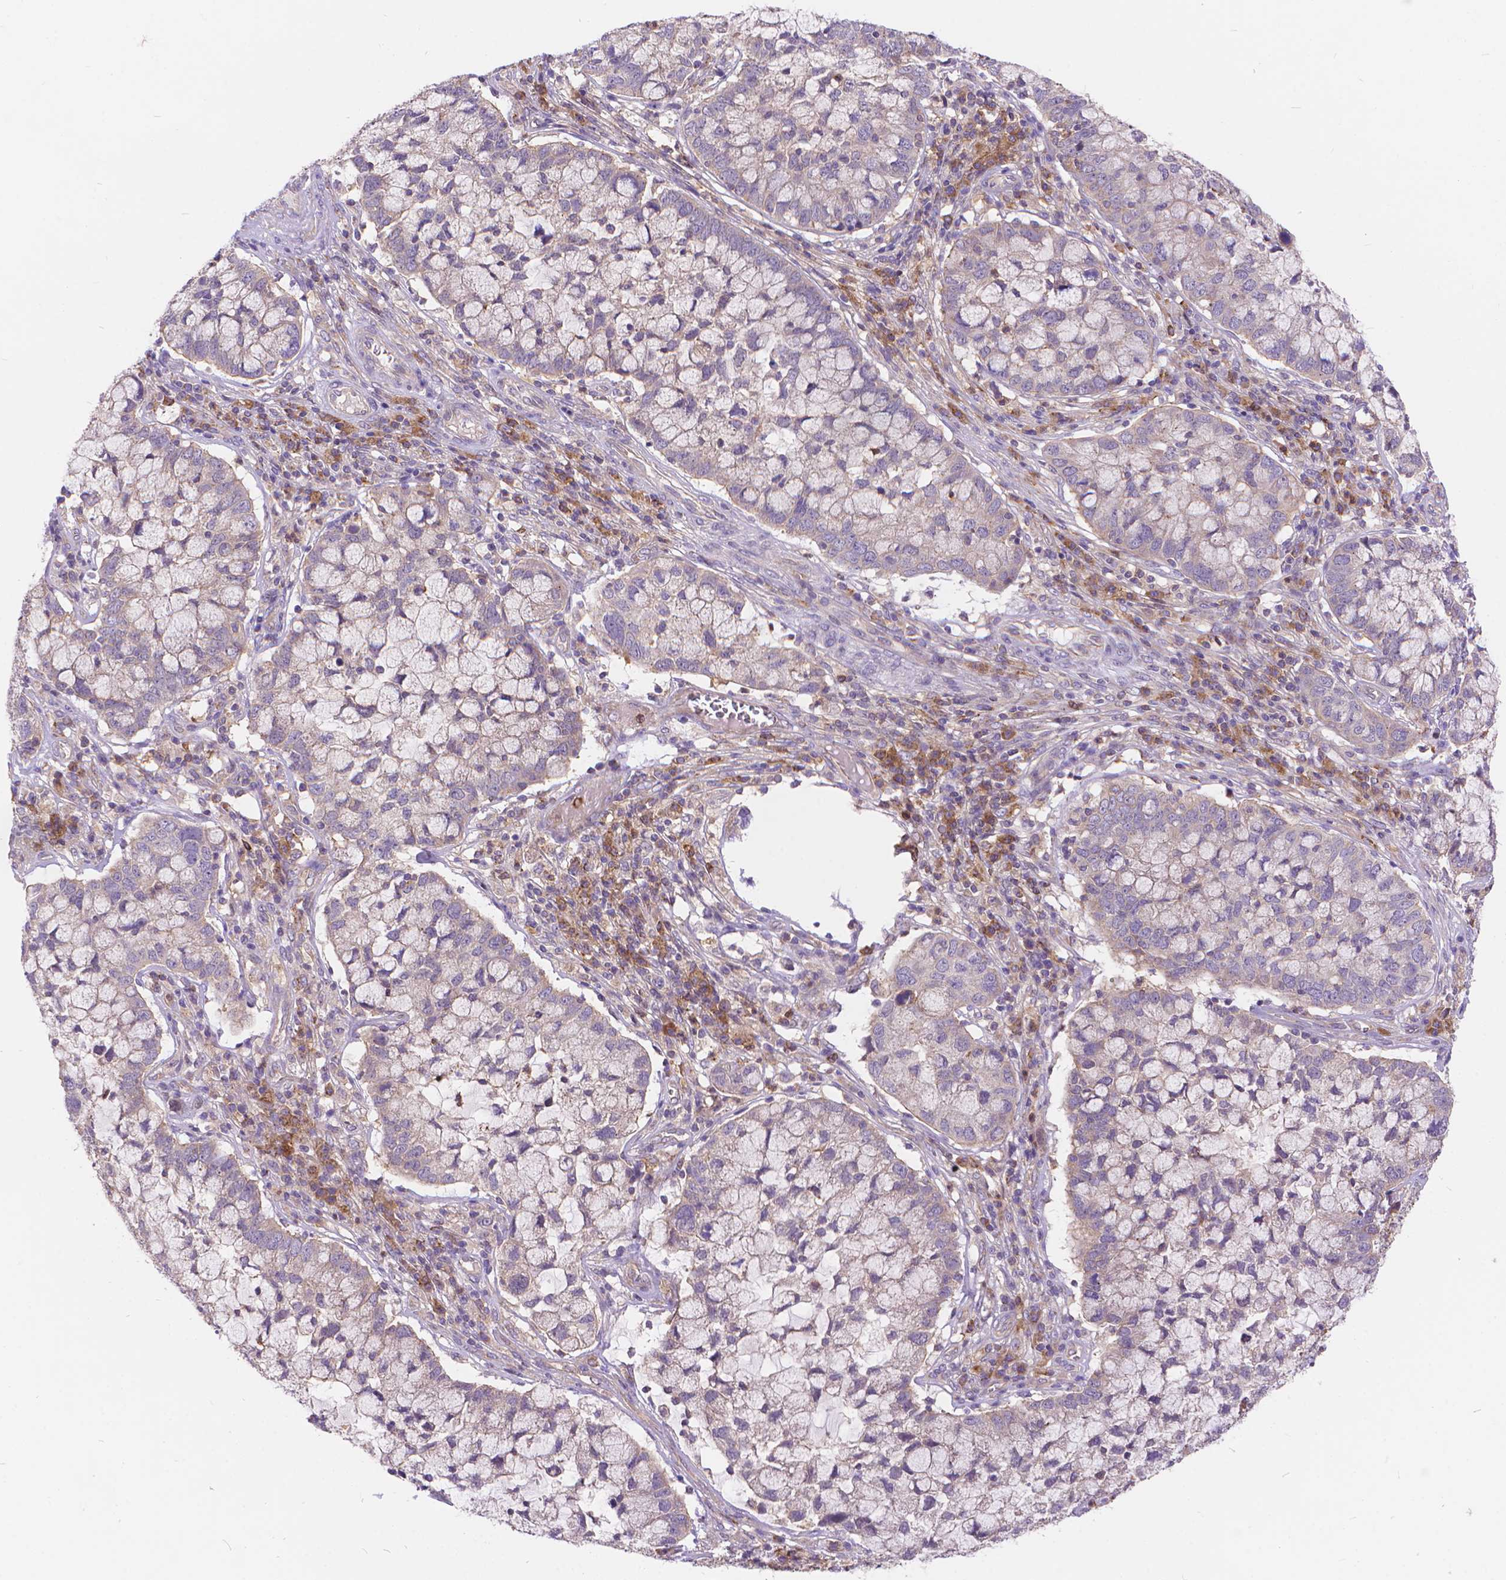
{"staining": {"intensity": "negative", "quantity": "none", "location": "none"}, "tissue": "cervical cancer", "cell_type": "Tumor cells", "image_type": "cancer", "snomed": [{"axis": "morphology", "description": "Adenocarcinoma, NOS"}, {"axis": "topography", "description": "Cervix"}], "caption": "IHC histopathology image of human cervical cancer (adenocarcinoma) stained for a protein (brown), which shows no positivity in tumor cells.", "gene": "ARAP1", "patient": {"sex": "female", "age": 40}}